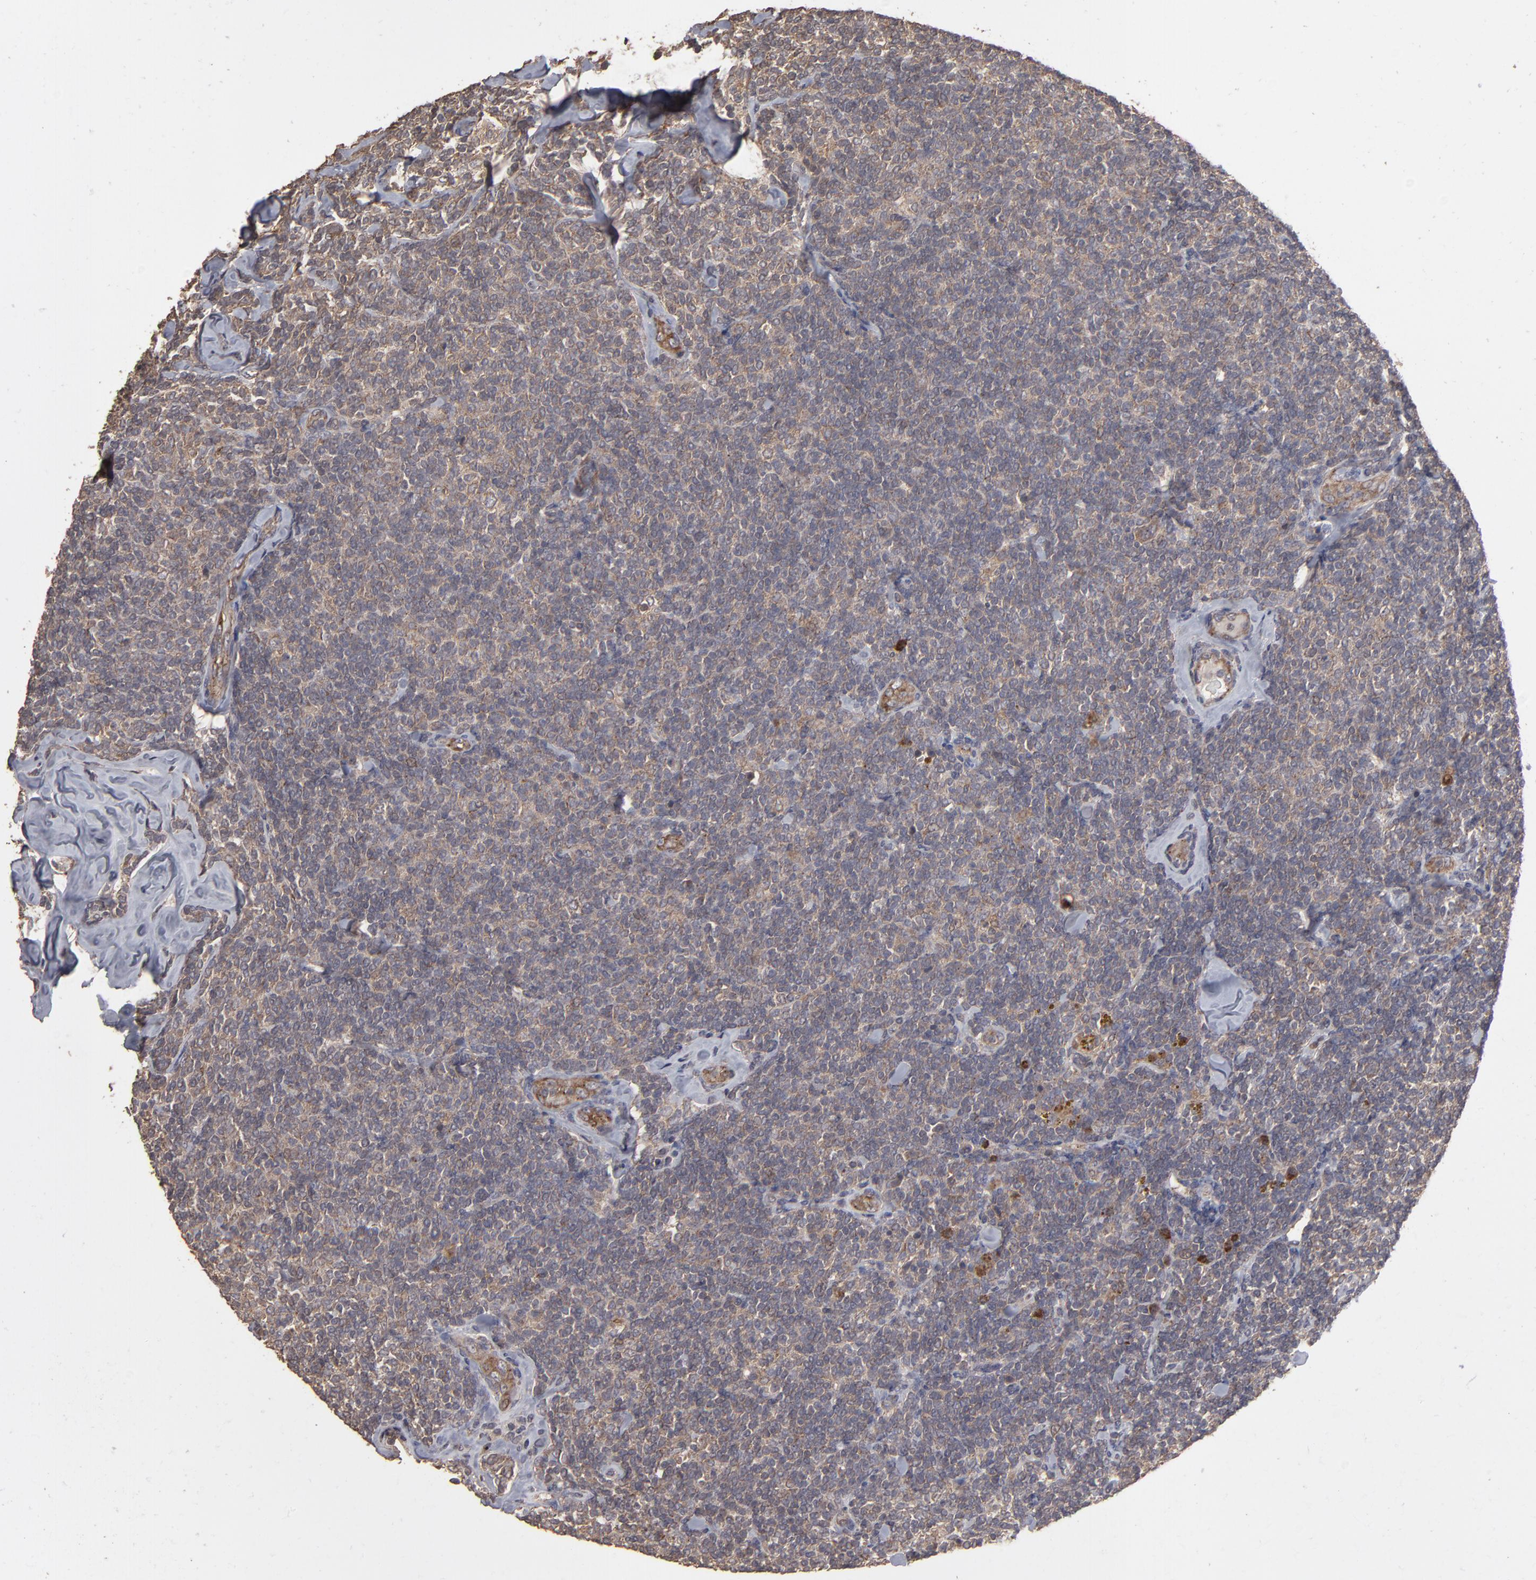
{"staining": {"intensity": "negative", "quantity": "none", "location": "none"}, "tissue": "lymphoma", "cell_type": "Tumor cells", "image_type": "cancer", "snomed": [{"axis": "morphology", "description": "Malignant lymphoma, non-Hodgkin's type, Low grade"}, {"axis": "topography", "description": "Lymph node"}], "caption": "Lymphoma stained for a protein using immunohistochemistry displays no expression tumor cells.", "gene": "MMP2", "patient": {"sex": "female", "age": 56}}